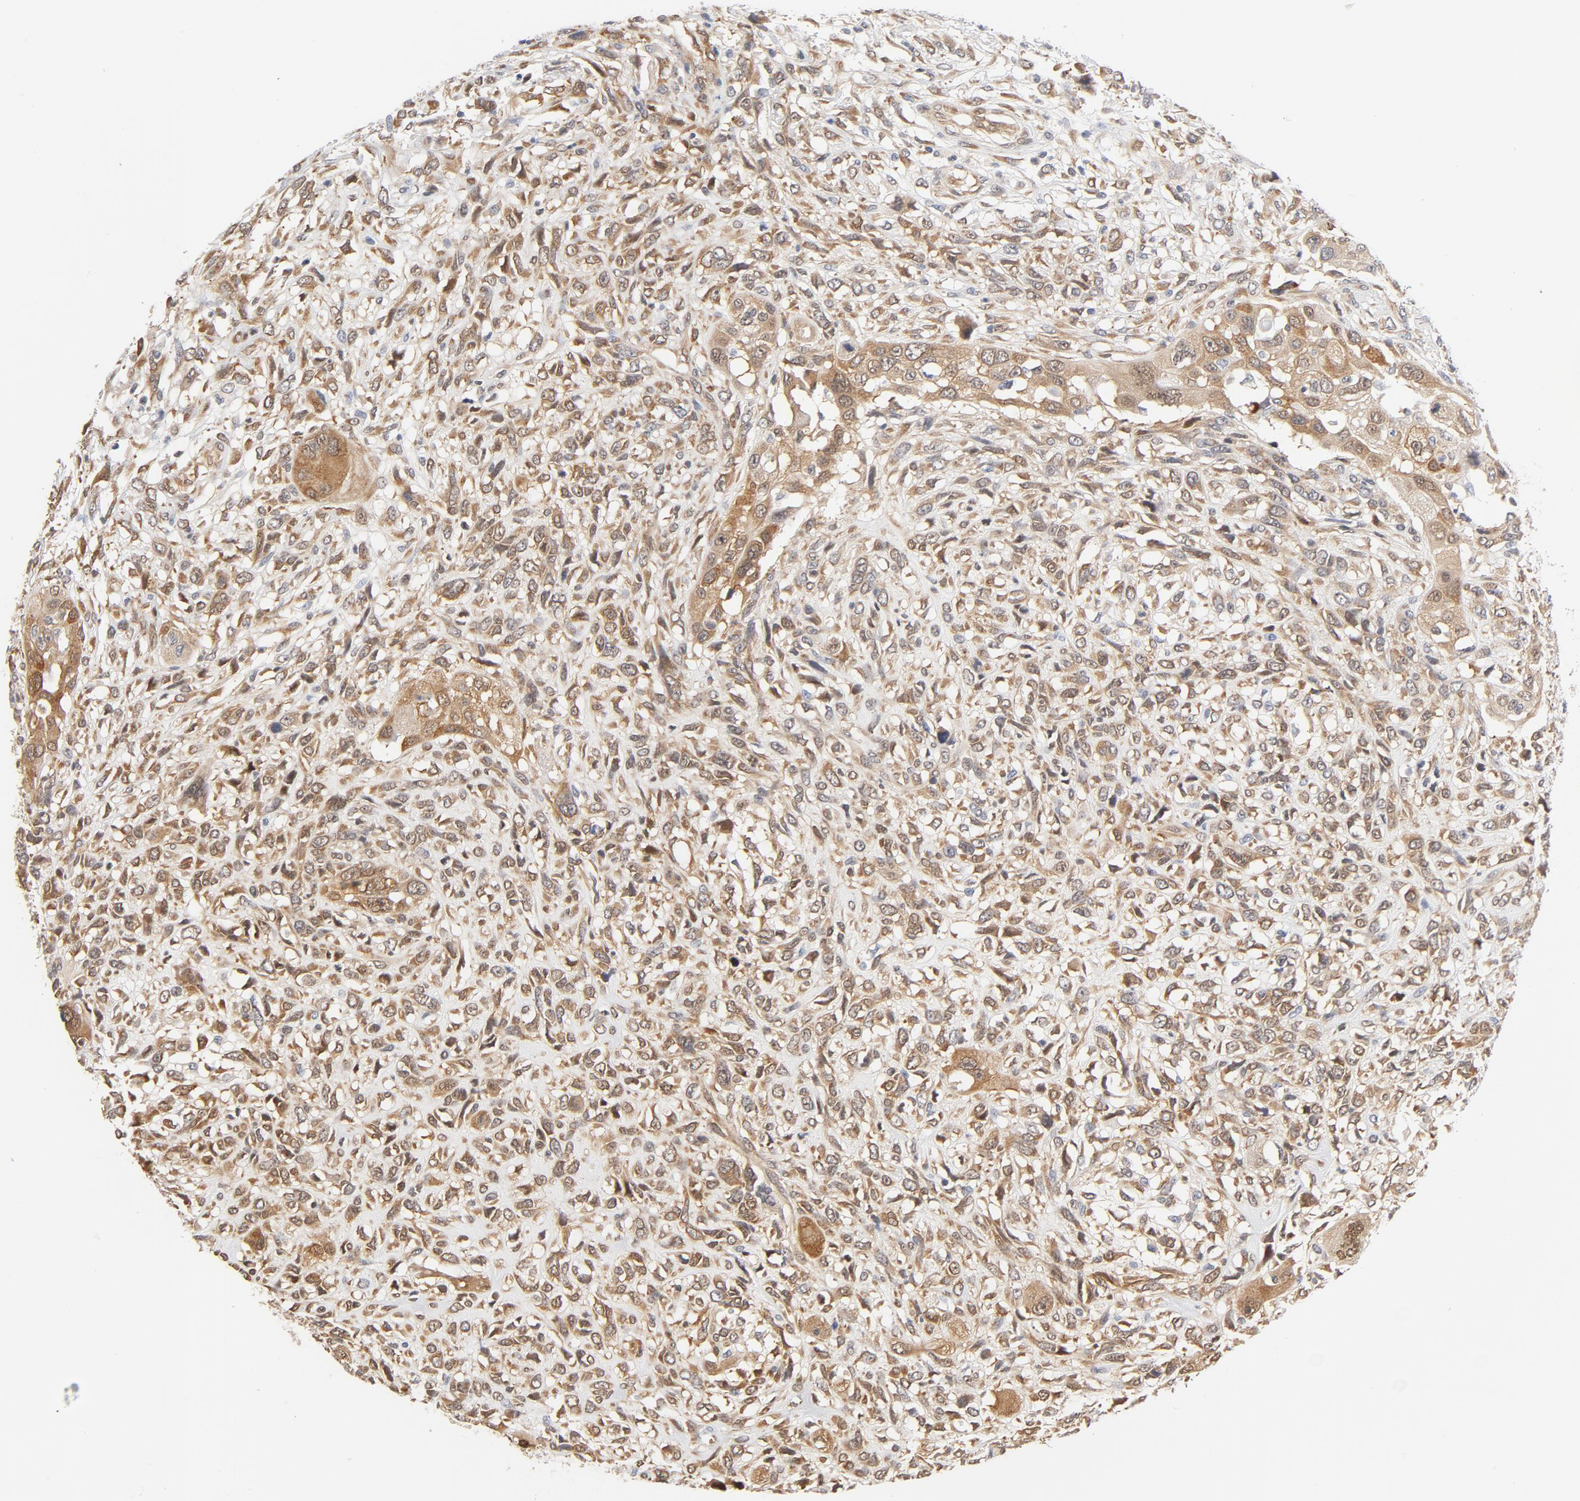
{"staining": {"intensity": "moderate", "quantity": ">75%", "location": "cytoplasmic/membranous"}, "tissue": "head and neck cancer", "cell_type": "Tumor cells", "image_type": "cancer", "snomed": [{"axis": "morphology", "description": "Neoplasm, malignant, NOS"}, {"axis": "topography", "description": "Salivary gland"}, {"axis": "topography", "description": "Head-Neck"}], "caption": "About >75% of tumor cells in human head and neck malignant neoplasm exhibit moderate cytoplasmic/membranous protein positivity as visualized by brown immunohistochemical staining.", "gene": "EIF4E", "patient": {"sex": "male", "age": 43}}